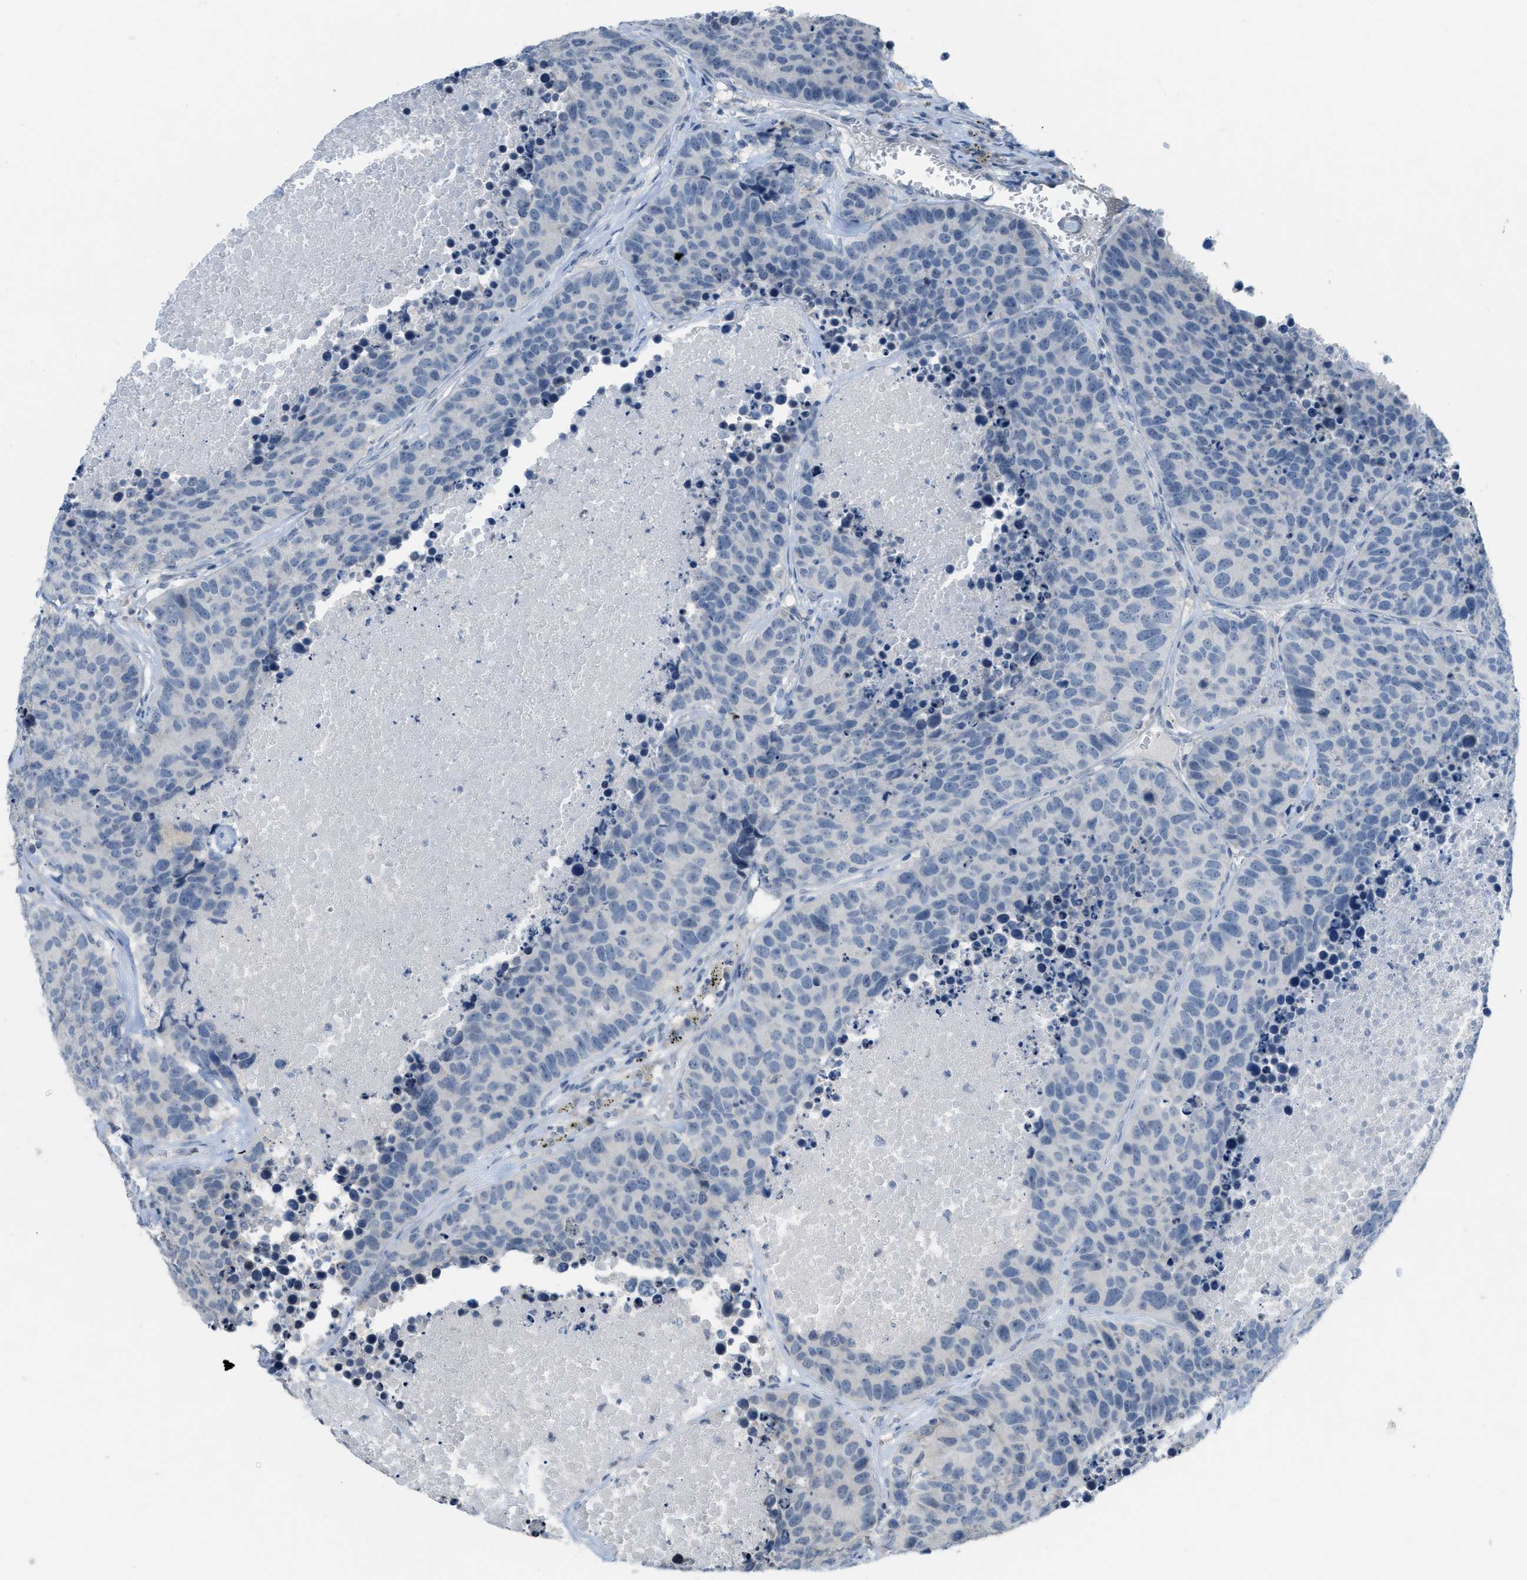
{"staining": {"intensity": "negative", "quantity": "none", "location": "none"}, "tissue": "carcinoid", "cell_type": "Tumor cells", "image_type": "cancer", "snomed": [{"axis": "morphology", "description": "Carcinoid, malignant, NOS"}, {"axis": "topography", "description": "Lung"}], "caption": "The image reveals no staining of tumor cells in carcinoid (malignant).", "gene": "TXNDC2", "patient": {"sex": "male", "age": 60}}